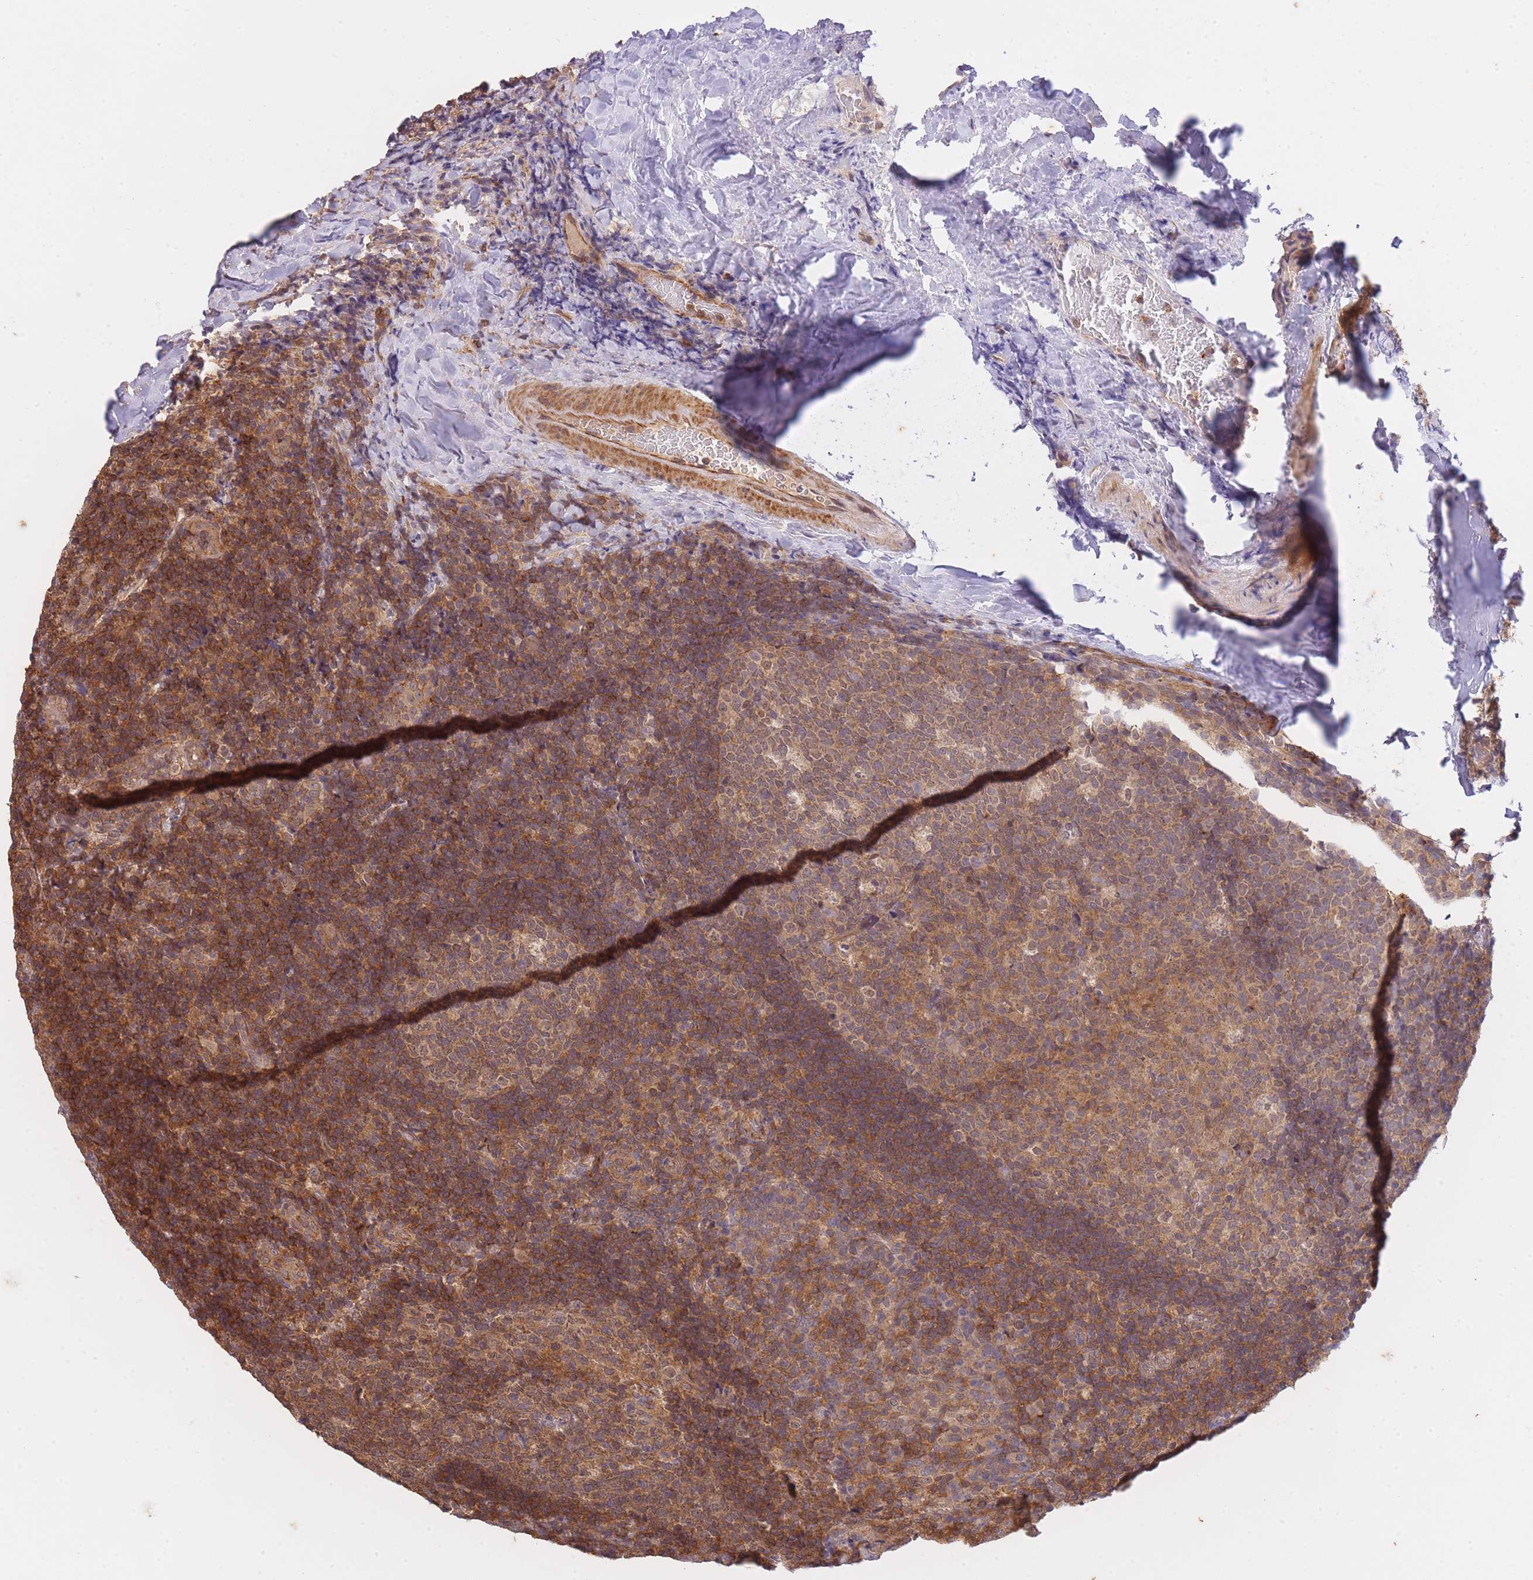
{"staining": {"intensity": "moderate", "quantity": ">75%", "location": "cytoplasmic/membranous"}, "tissue": "tonsil", "cell_type": "Germinal center cells", "image_type": "normal", "snomed": [{"axis": "morphology", "description": "Normal tissue, NOS"}, {"axis": "topography", "description": "Tonsil"}], "caption": "The immunohistochemical stain shows moderate cytoplasmic/membranous expression in germinal center cells of benign tonsil. Nuclei are stained in blue.", "gene": "ST8SIA4", "patient": {"sex": "male", "age": 17}}